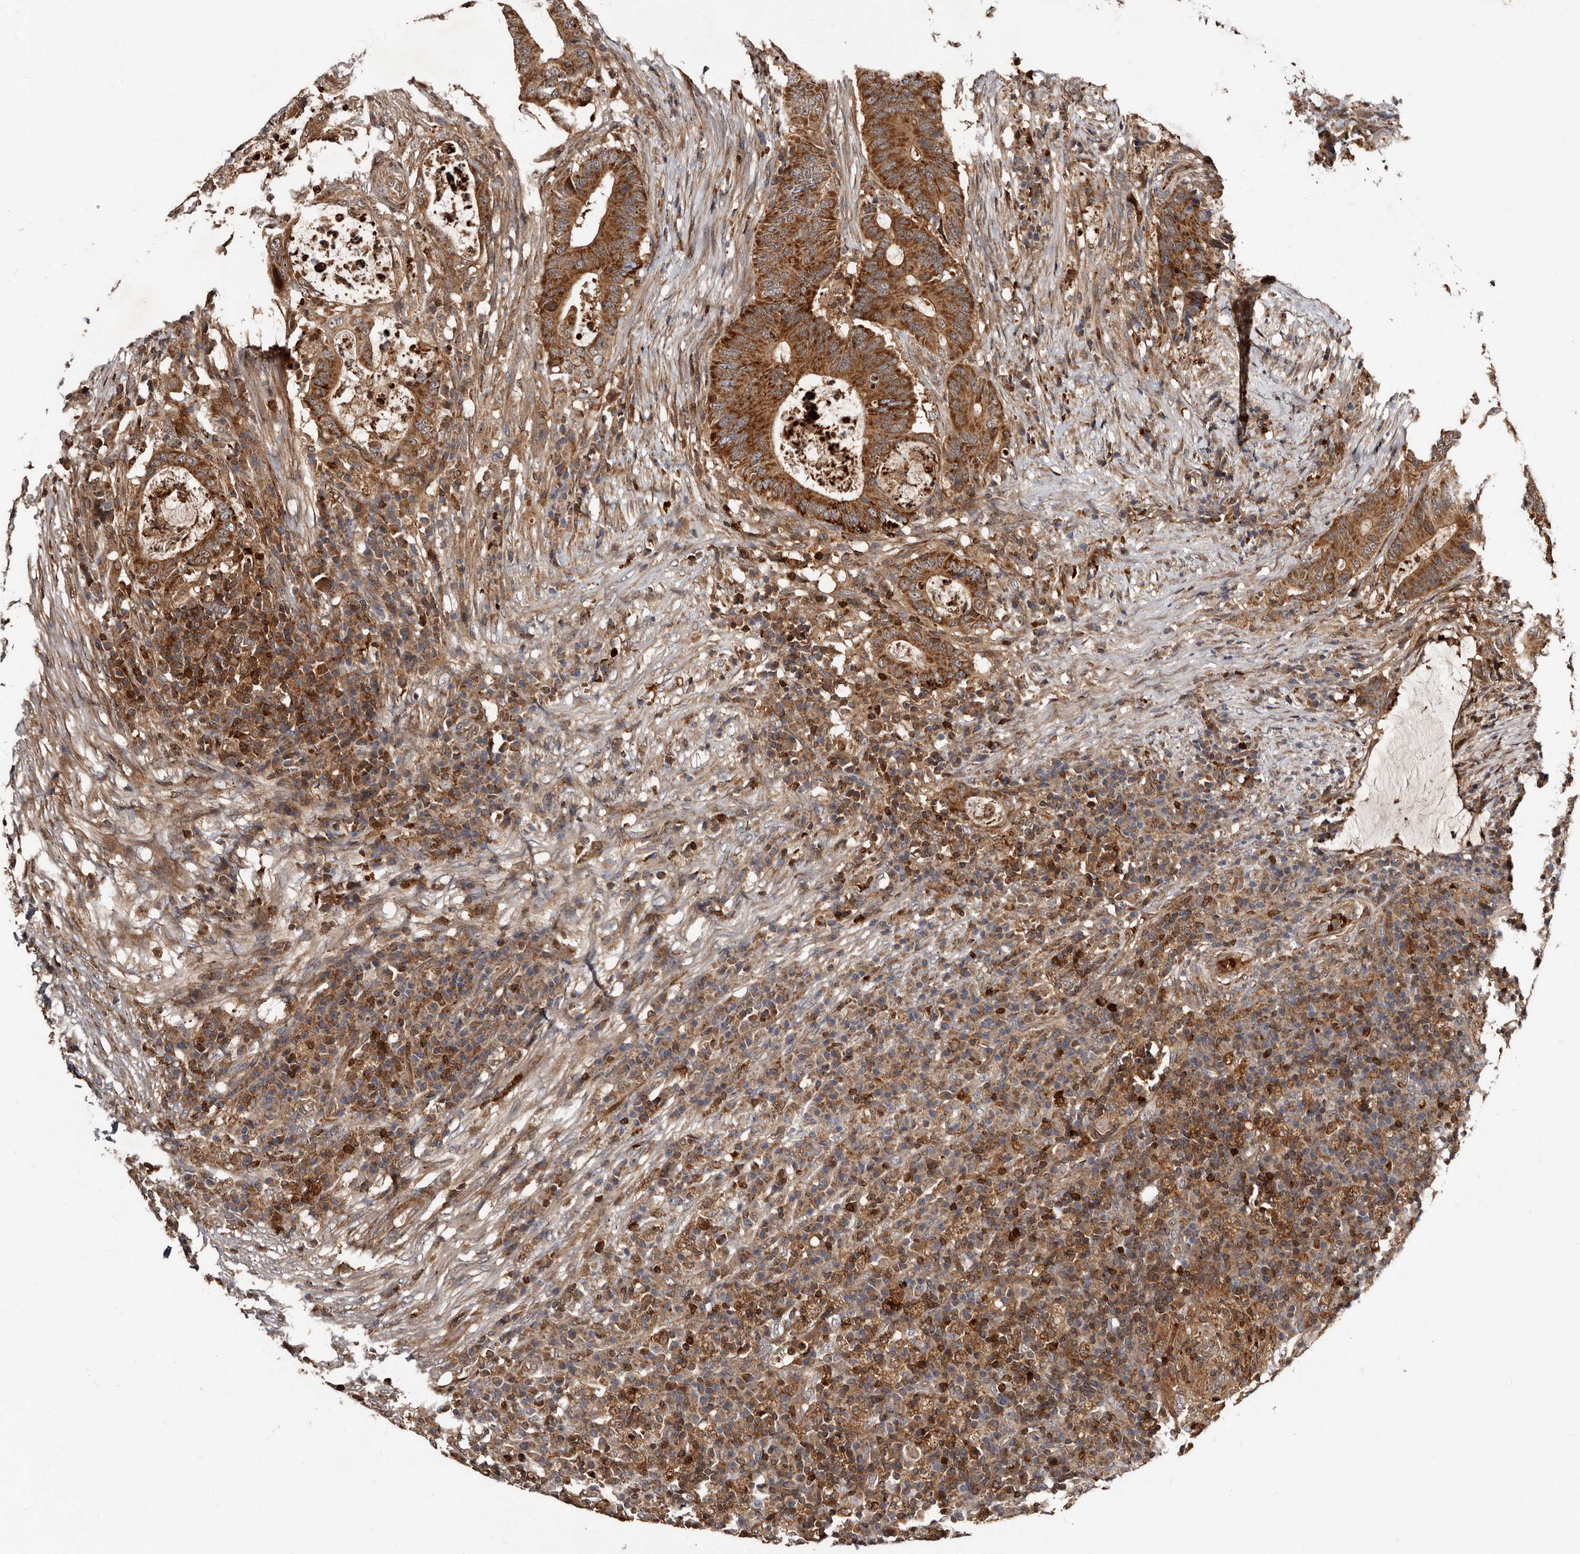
{"staining": {"intensity": "strong", "quantity": ">75%", "location": "cytoplasmic/membranous"}, "tissue": "colorectal cancer", "cell_type": "Tumor cells", "image_type": "cancer", "snomed": [{"axis": "morphology", "description": "Adenocarcinoma, NOS"}, {"axis": "topography", "description": "Colon"}], "caption": "Immunohistochemistry (IHC) micrograph of colorectal adenocarcinoma stained for a protein (brown), which displays high levels of strong cytoplasmic/membranous expression in approximately >75% of tumor cells.", "gene": "BAX", "patient": {"sex": "male", "age": 83}}